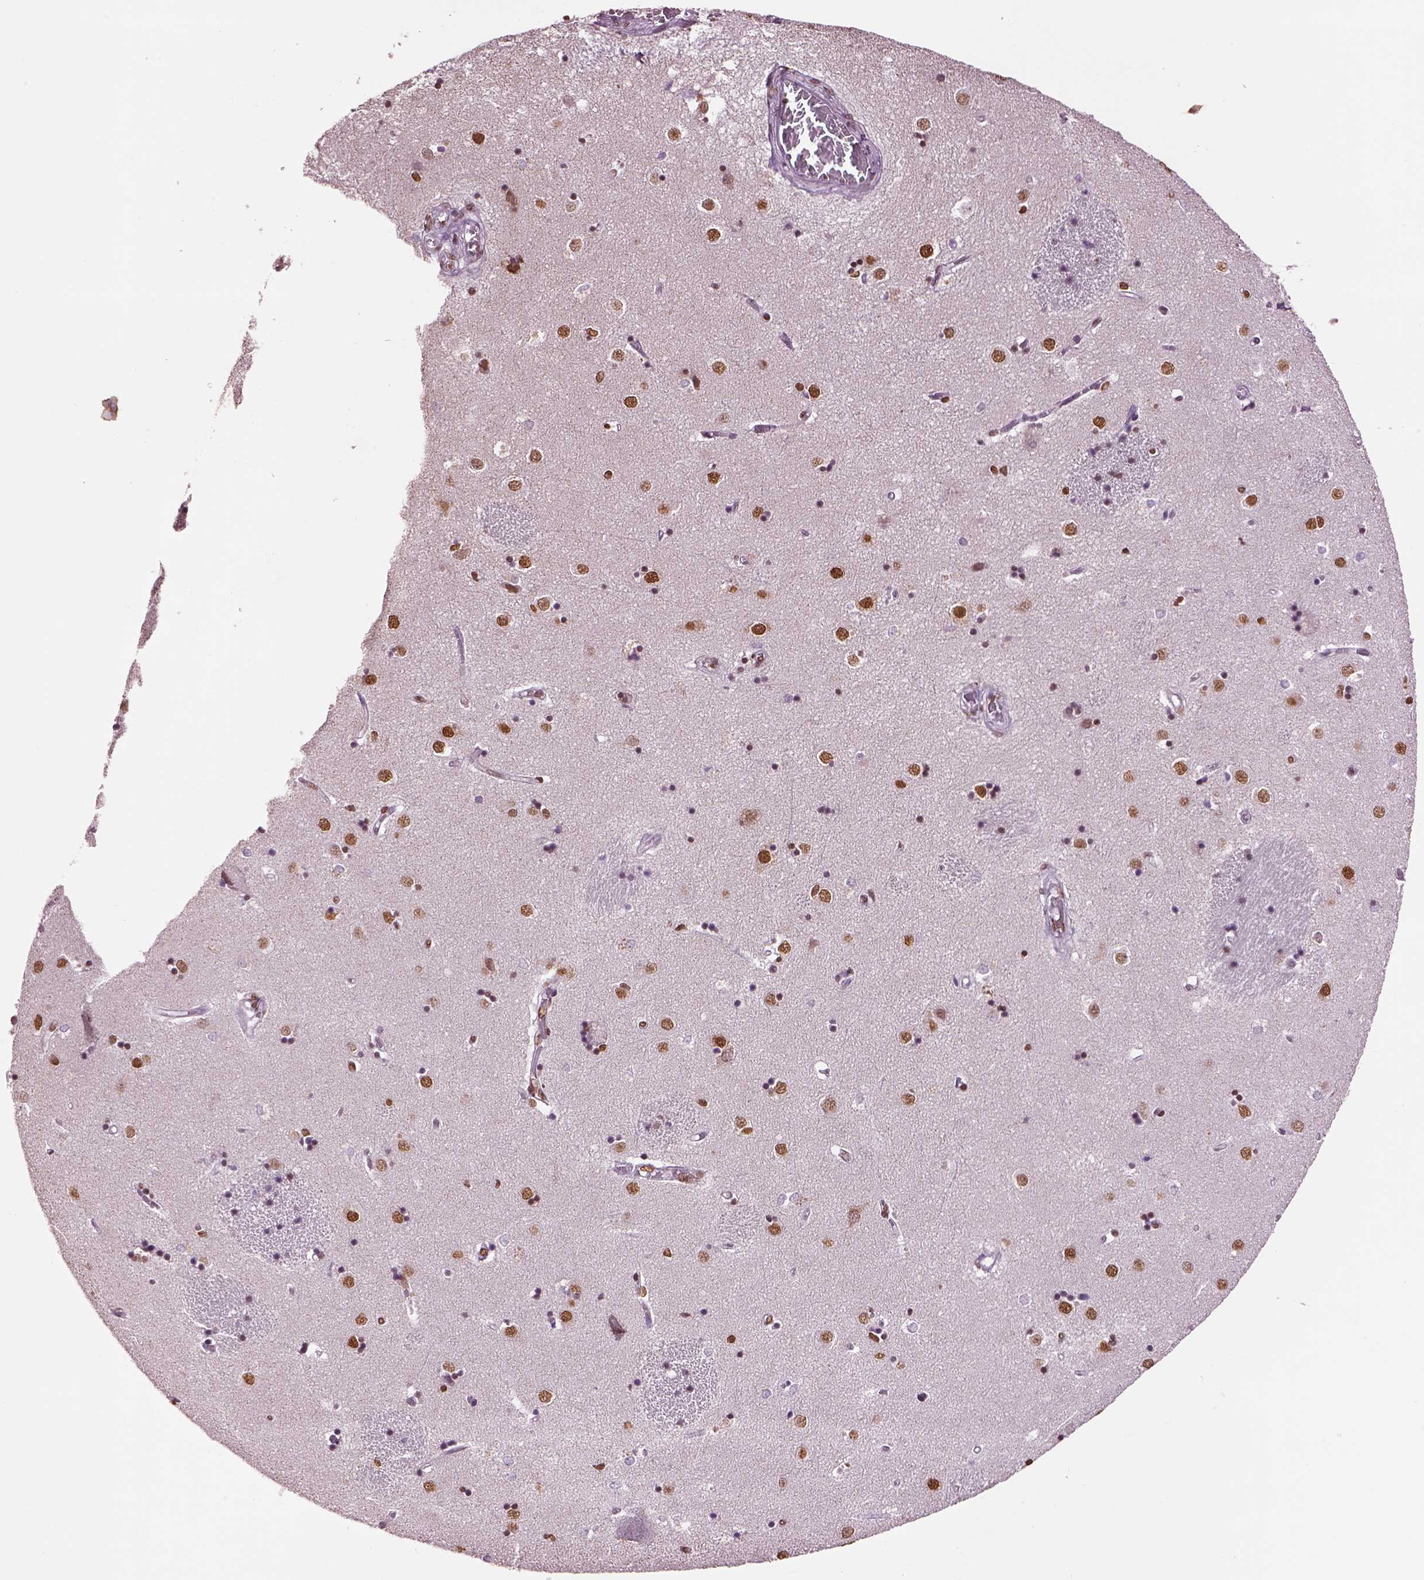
{"staining": {"intensity": "moderate", "quantity": ">75%", "location": "nuclear"}, "tissue": "caudate", "cell_type": "Glial cells", "image_type": "normal", "snomed": [{"axis": "morphology", "description": "Normal tissue, NOS"}, {"axis": "topography", "description": "Lateral ventricle wall"}], "caption": "High-power microscopy captured an immunohistochemistry histopathology image of benign caudate, revealing moderate nuclear positivity in about >75% of glial cells. (Stains: DAB in brown, nuclei in blue, Microscopy: brightfield microscopy at high magnification).", "gene": "DDX3X", "patient": {"sex": "male", "age": 54}}